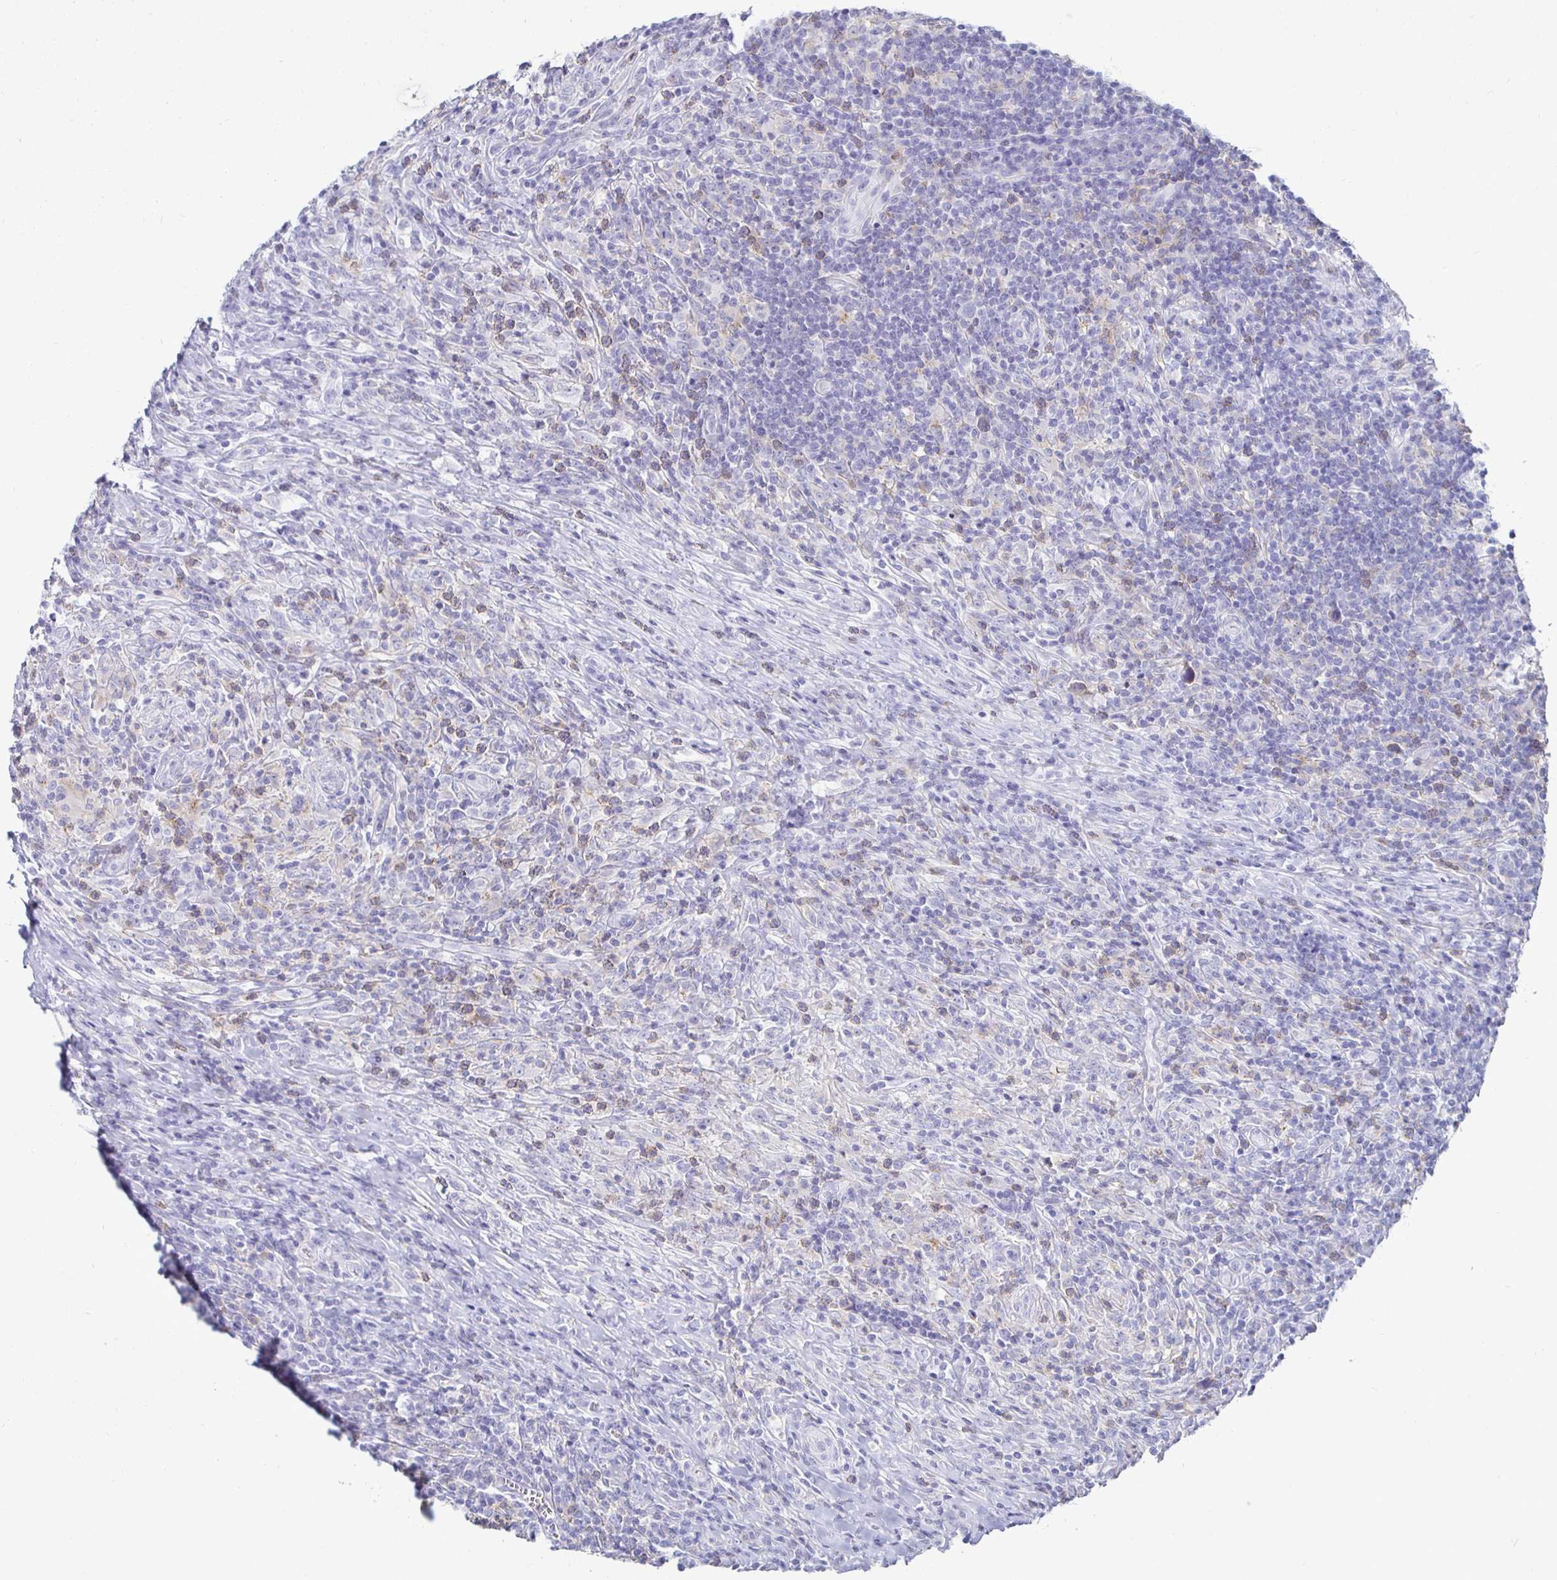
{"staining": {"intensity": "negative", "quantity": "none", "location": "none"}, "tissue": "lymphoma", "cell_type": "Tumor cells", "image_type": "cancer", "snomed": [{"axis": "morphology", "description": "Hodgkin's disease, NOS"}, {"axis": "topography", "description": "Lymph node"}], "caption": "IHC of Hodgkin's disease shows no positivity in tumor cells.", "gene": "SIRPA", "patient": {"sex": "female", "age": 18}}